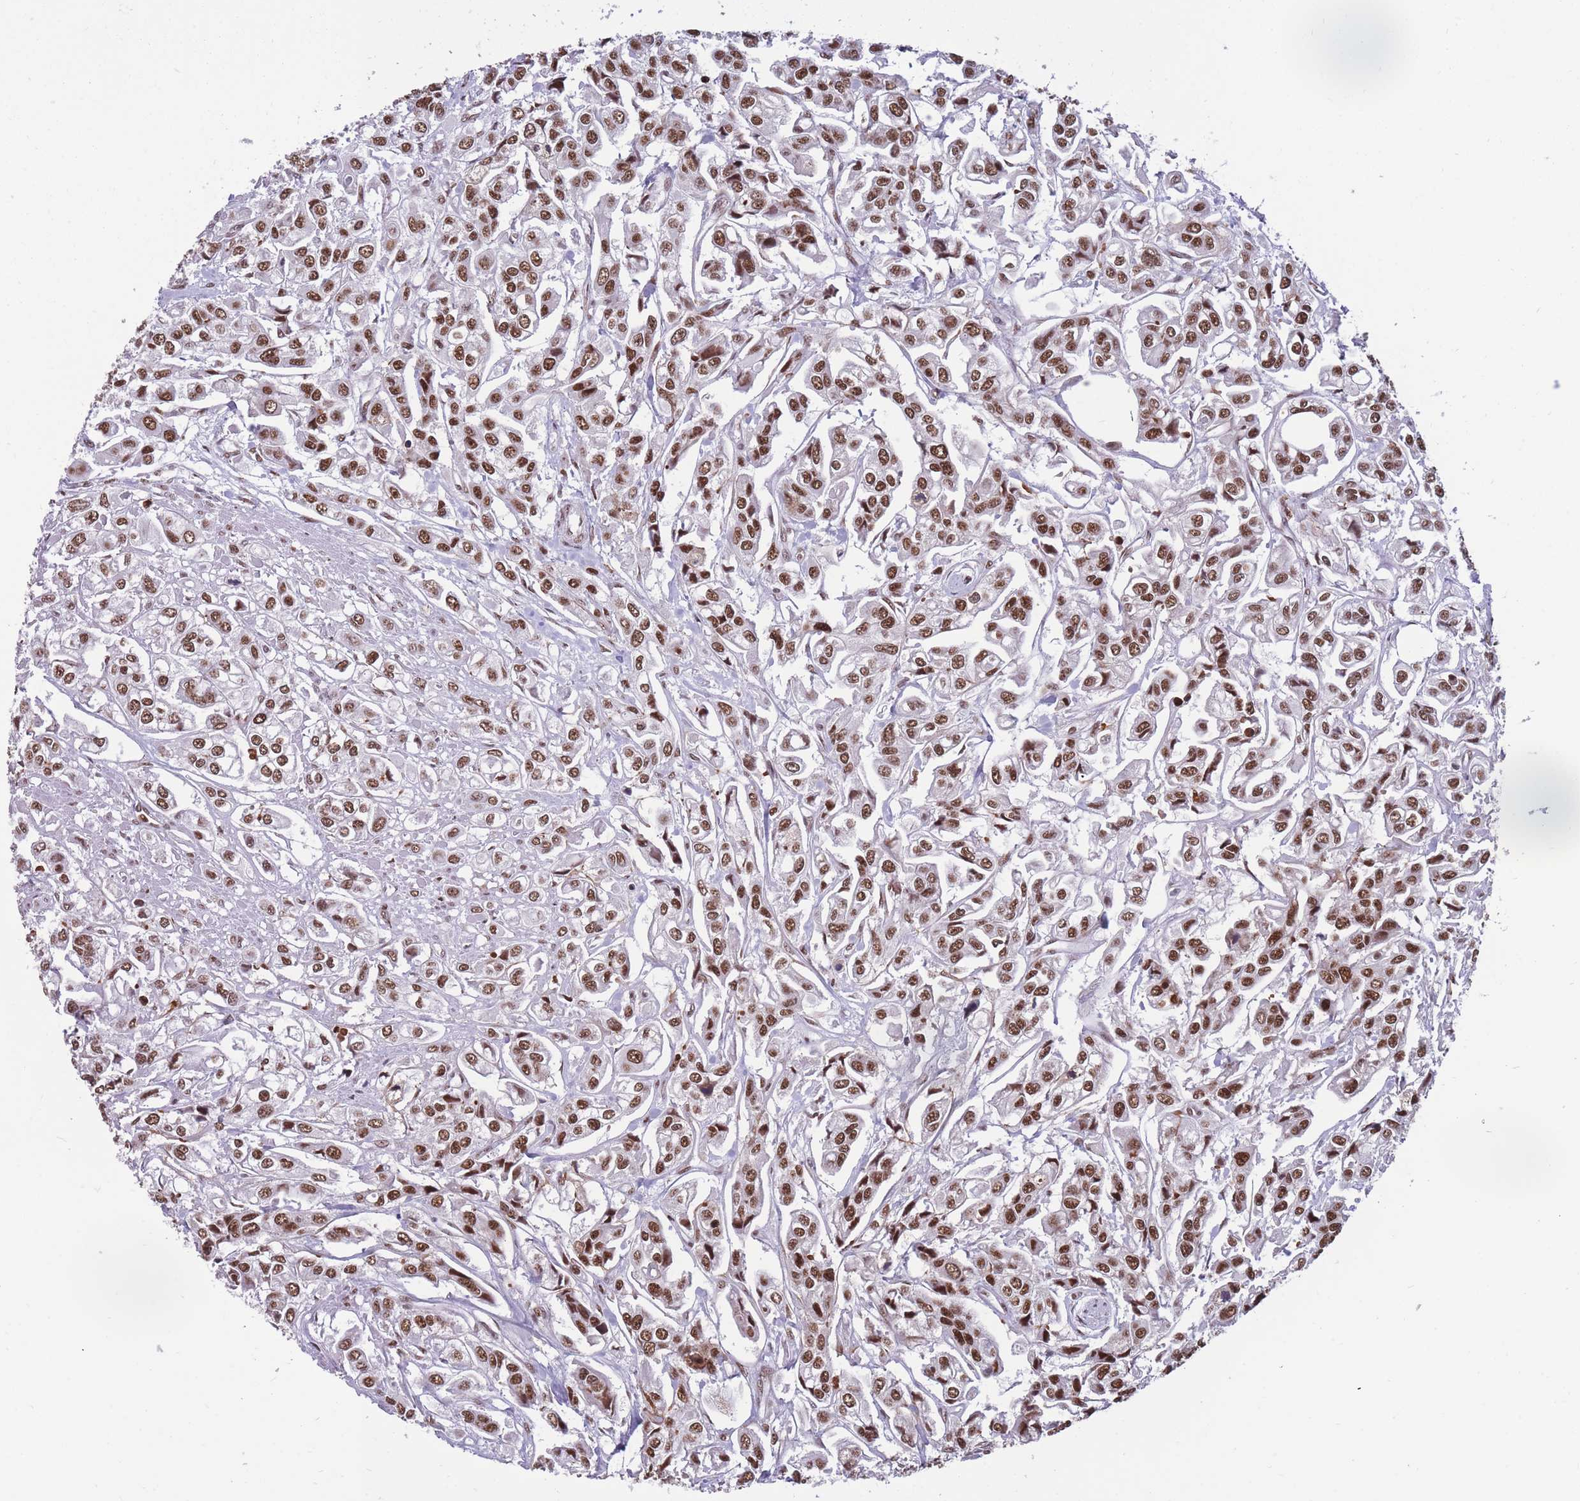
{"staining": {"intensity": "moderate", "quantity": ">75%", "location": "nuclear"}, "tissue": "urothelial cancer", "cell_type": "Tumor cells", "image_type": "cancer", "snomed": [{"axis": "morphology", "description": "Urothelial carcinoma, High grade"}, {"axis": "topography", "description": "Urinary bladder"}], "caption": "A high-resolution photomicrograph shows immunohistochemistry (IHC) staining of high-grade urothelial carcinoma, which reveals moderate nuclear positivity in approximately >75% of tumor cells. Using DAB (brown) and hematoxylin (blue) stains, captured at high magnification using brightfield microscopy.", "gene": "PRPF19", "patient": {"sex": "male", "age": 67}}